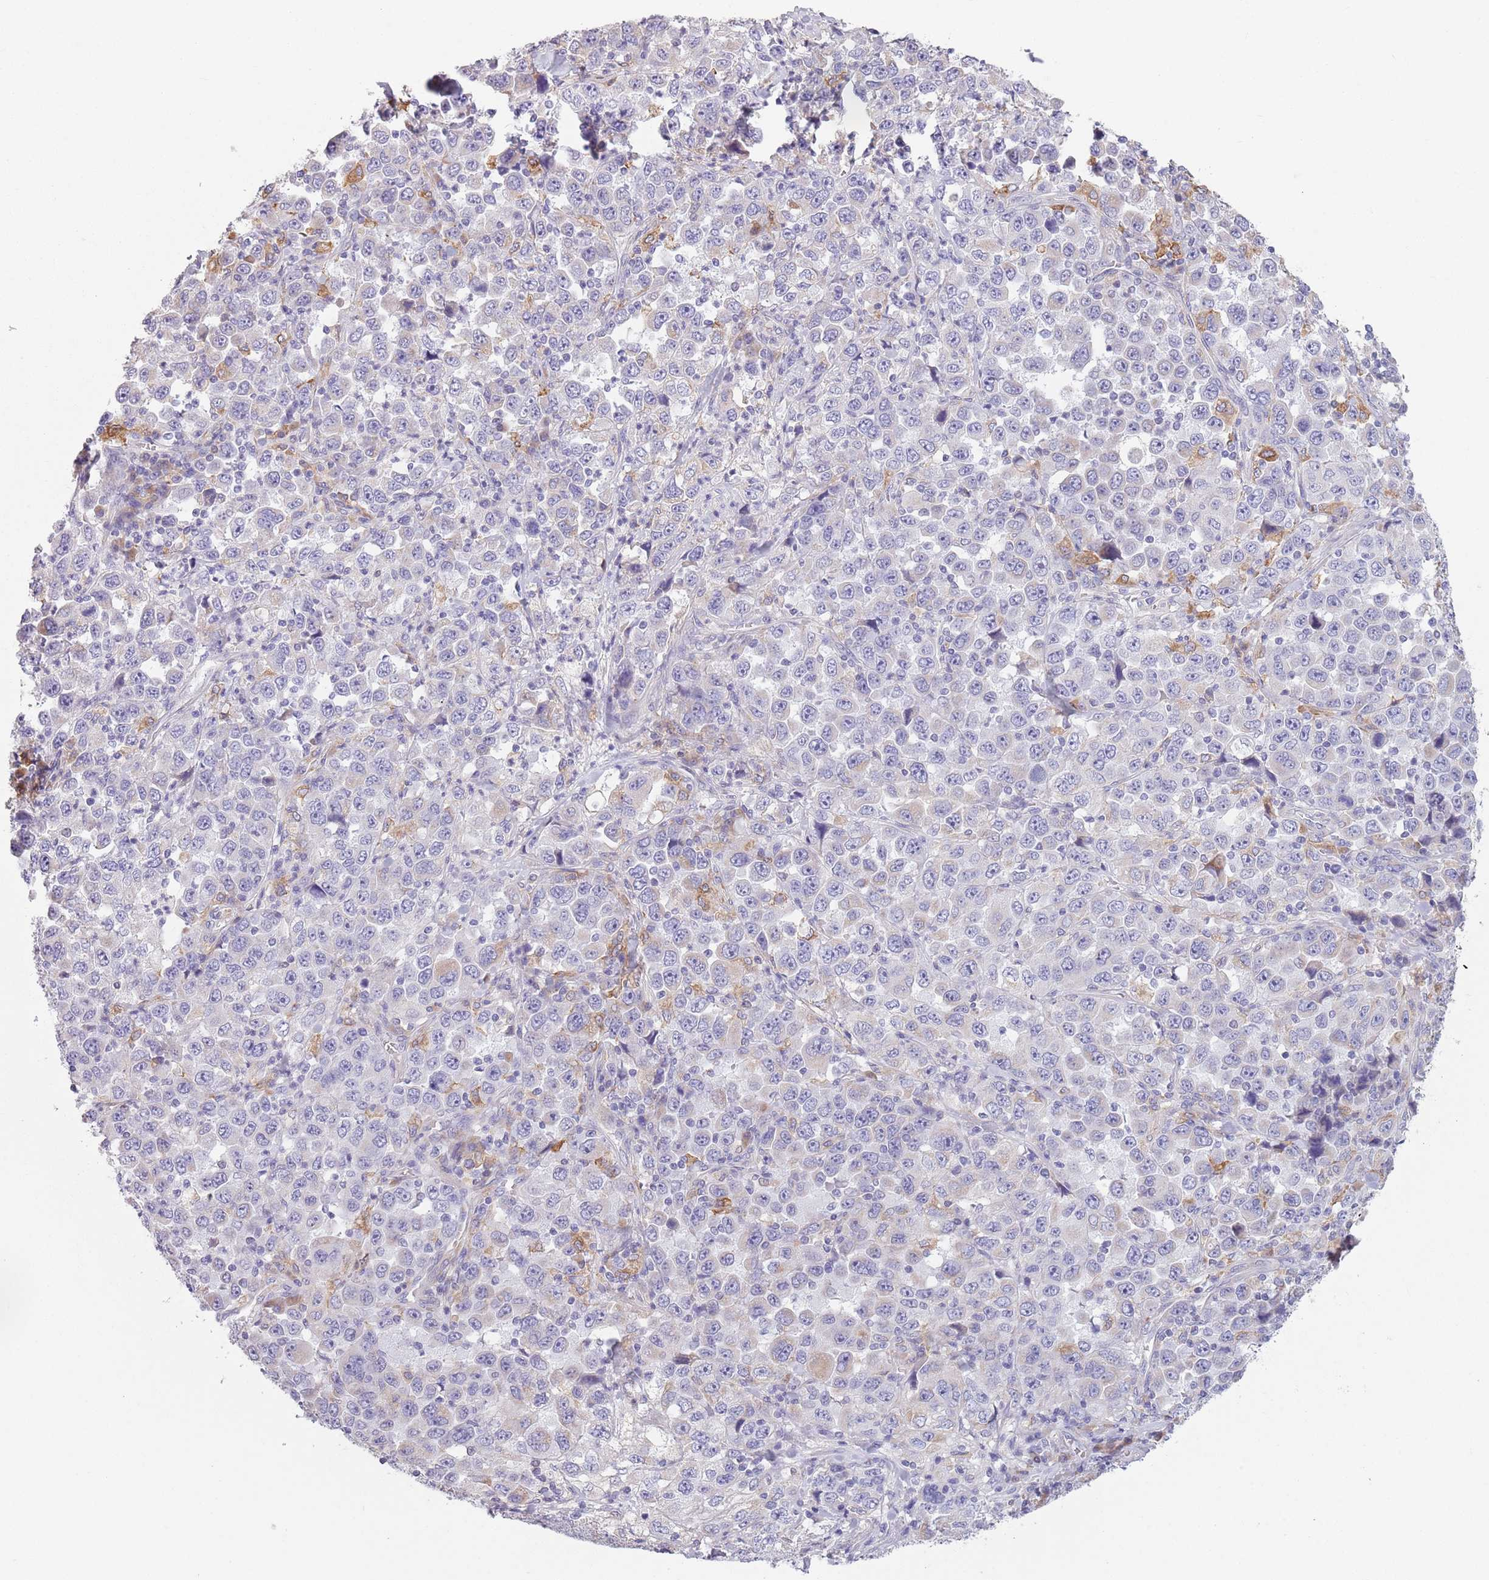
{"staining": {"intensity": "negative", "quantity": "none", "location": "none"}, "tissue": "stomach cancer", "cell_type": "Tumor cells", "image_type": "cancer", "snomed": [{"axis": "morphology", "description": "Normal tissue, NOS"}, {"axis": "morphology", "description": "Adenocarcinoma, NOS"}, {"axis": "topography", "description": "Stomach, upper"}, {"axis": "topography", "description": "Stomach"}], "caption": "High magnification brightfield microscopy of stomach adenocarcinoma stained with DAB (brown) and counterstained with hematoxylin (blue): tumor cells show no significant staining.", "gene": "COQ5", "patient": {"sex": "male", "age": 59}}